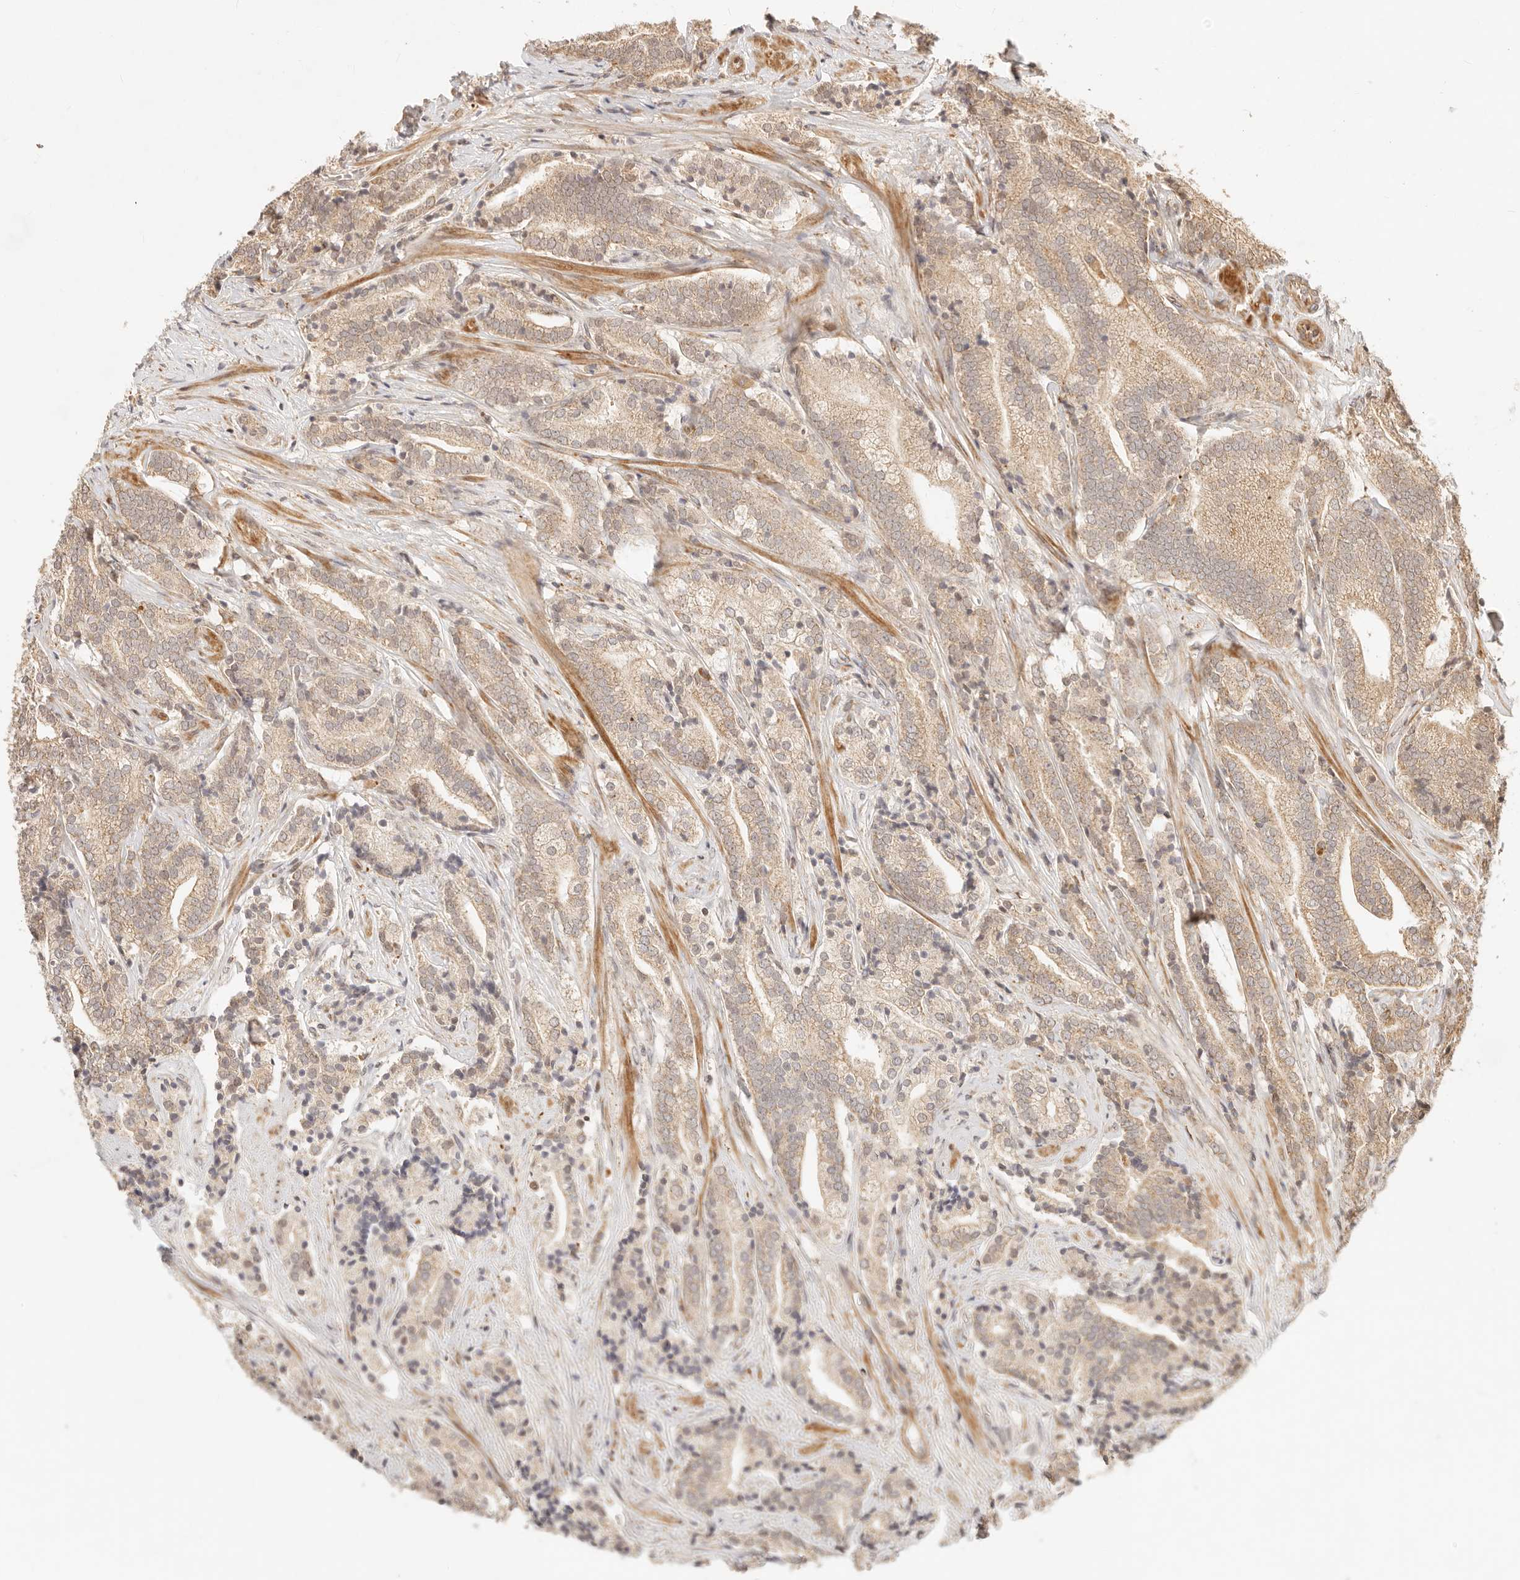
{"staining": {"intensity": "weak", "quantity": ">75%", "location": "cytoplasmic/membranous"}, "tissue": "prostate cancer", "cell_type": "Tumor cells", "image_type": "cancer", "snomed": [{"axis": "morphology", "description": "Adenocarcinoma, High grade"}, {"axis": "topography", "description": "Prostate"}], "caption": "Human high-grade adenocarcinoma (prostate) stained with a protein marker exhibits weak staining in tumor cells.", "gene": "TIMM17A", "patient": {"sex": "male", "age": 57}}